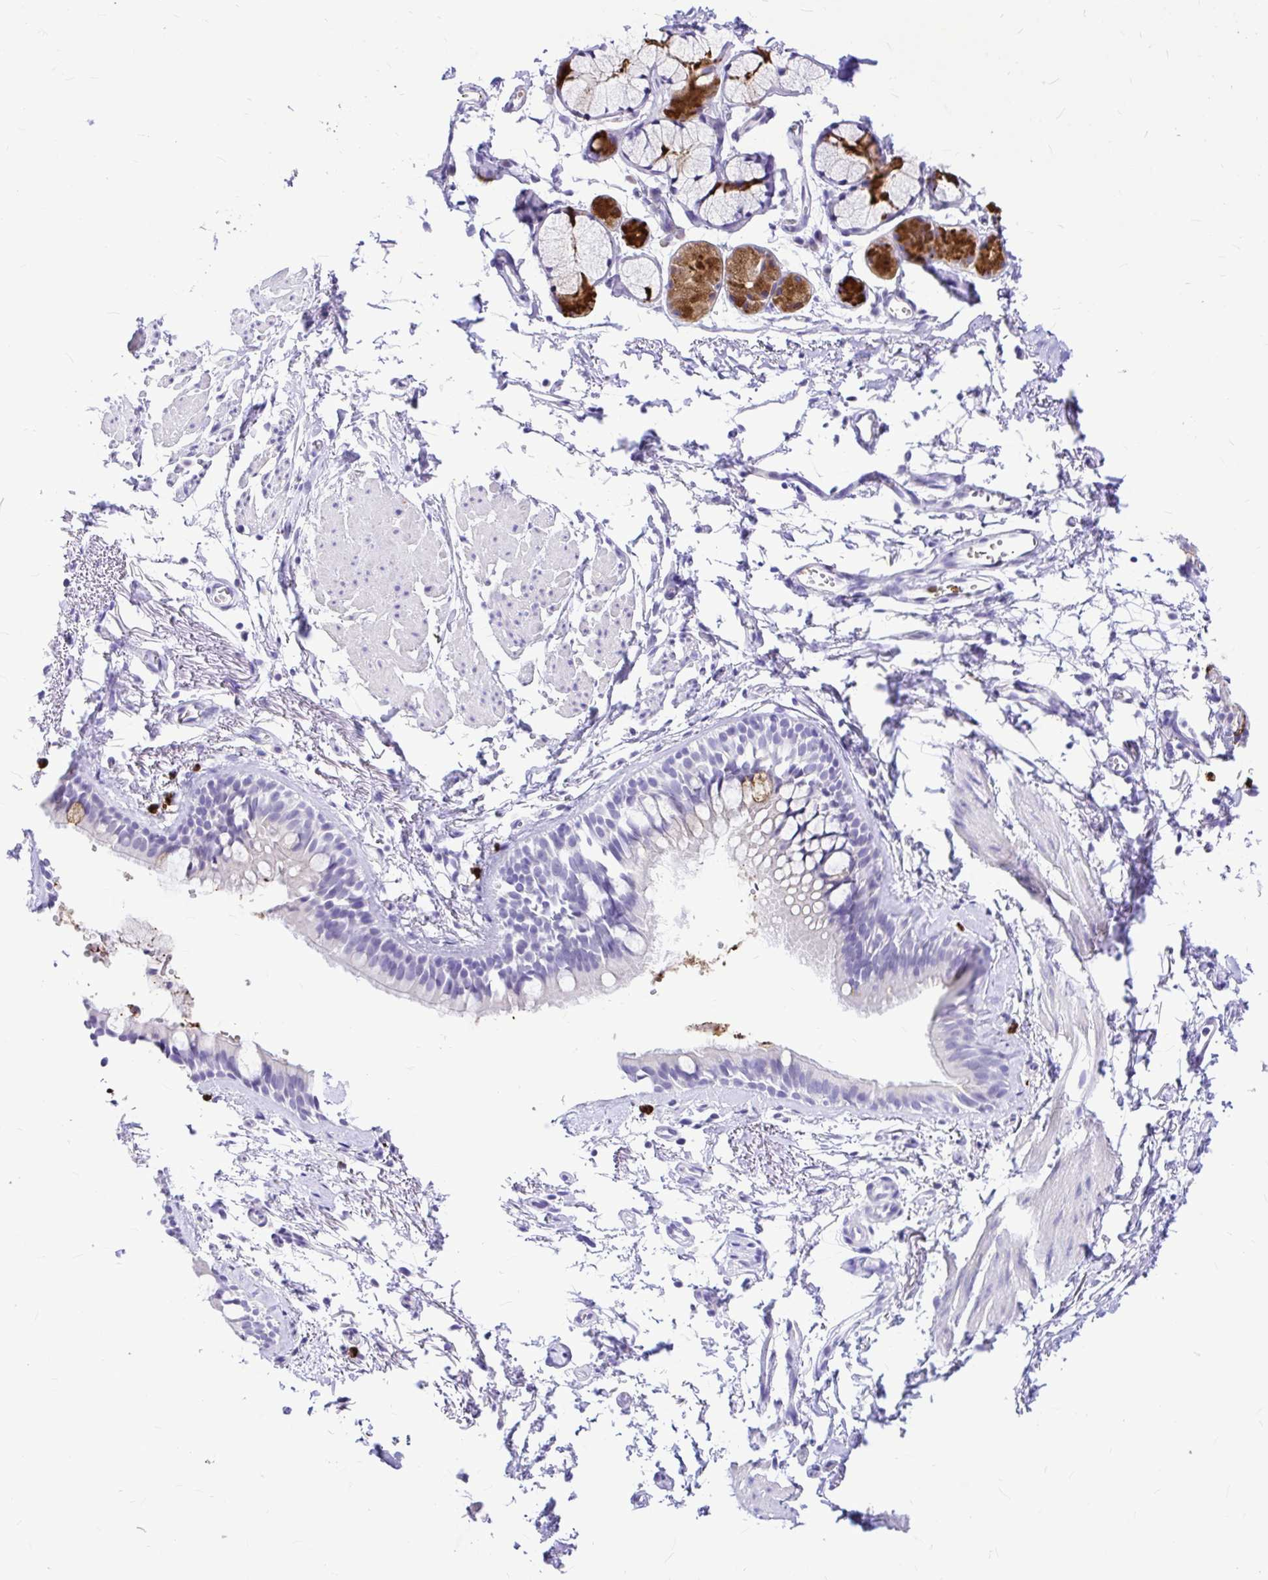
{"staining": {"intensity": "moderate", "quantity": "<25%", "location": "cytoplasmic/membranous"}, "tissue": "bronchus", "cell_type": "Respiratory epithelial cells", "image_type": "normal", "snomed": [{"axis": "morphology", "description": "Normal tissue, NOS"}, {"axis": "topography", "description": "Cartilage tissue"}, {"axis": "topography", "description": "Bronchus"}, {"axis": "topography", "description": "Peripheral nerve tissue"}], "caption": "This micrograph displays immunohistochemistry (IHC) staining of unremarkable human bronchus, with low moderate cytoplasmic/membranous staining in about <25% of respiratory epithelial cells.", "gene": "CLEC1B", "patient": {"sex": "female", "age": 59}}